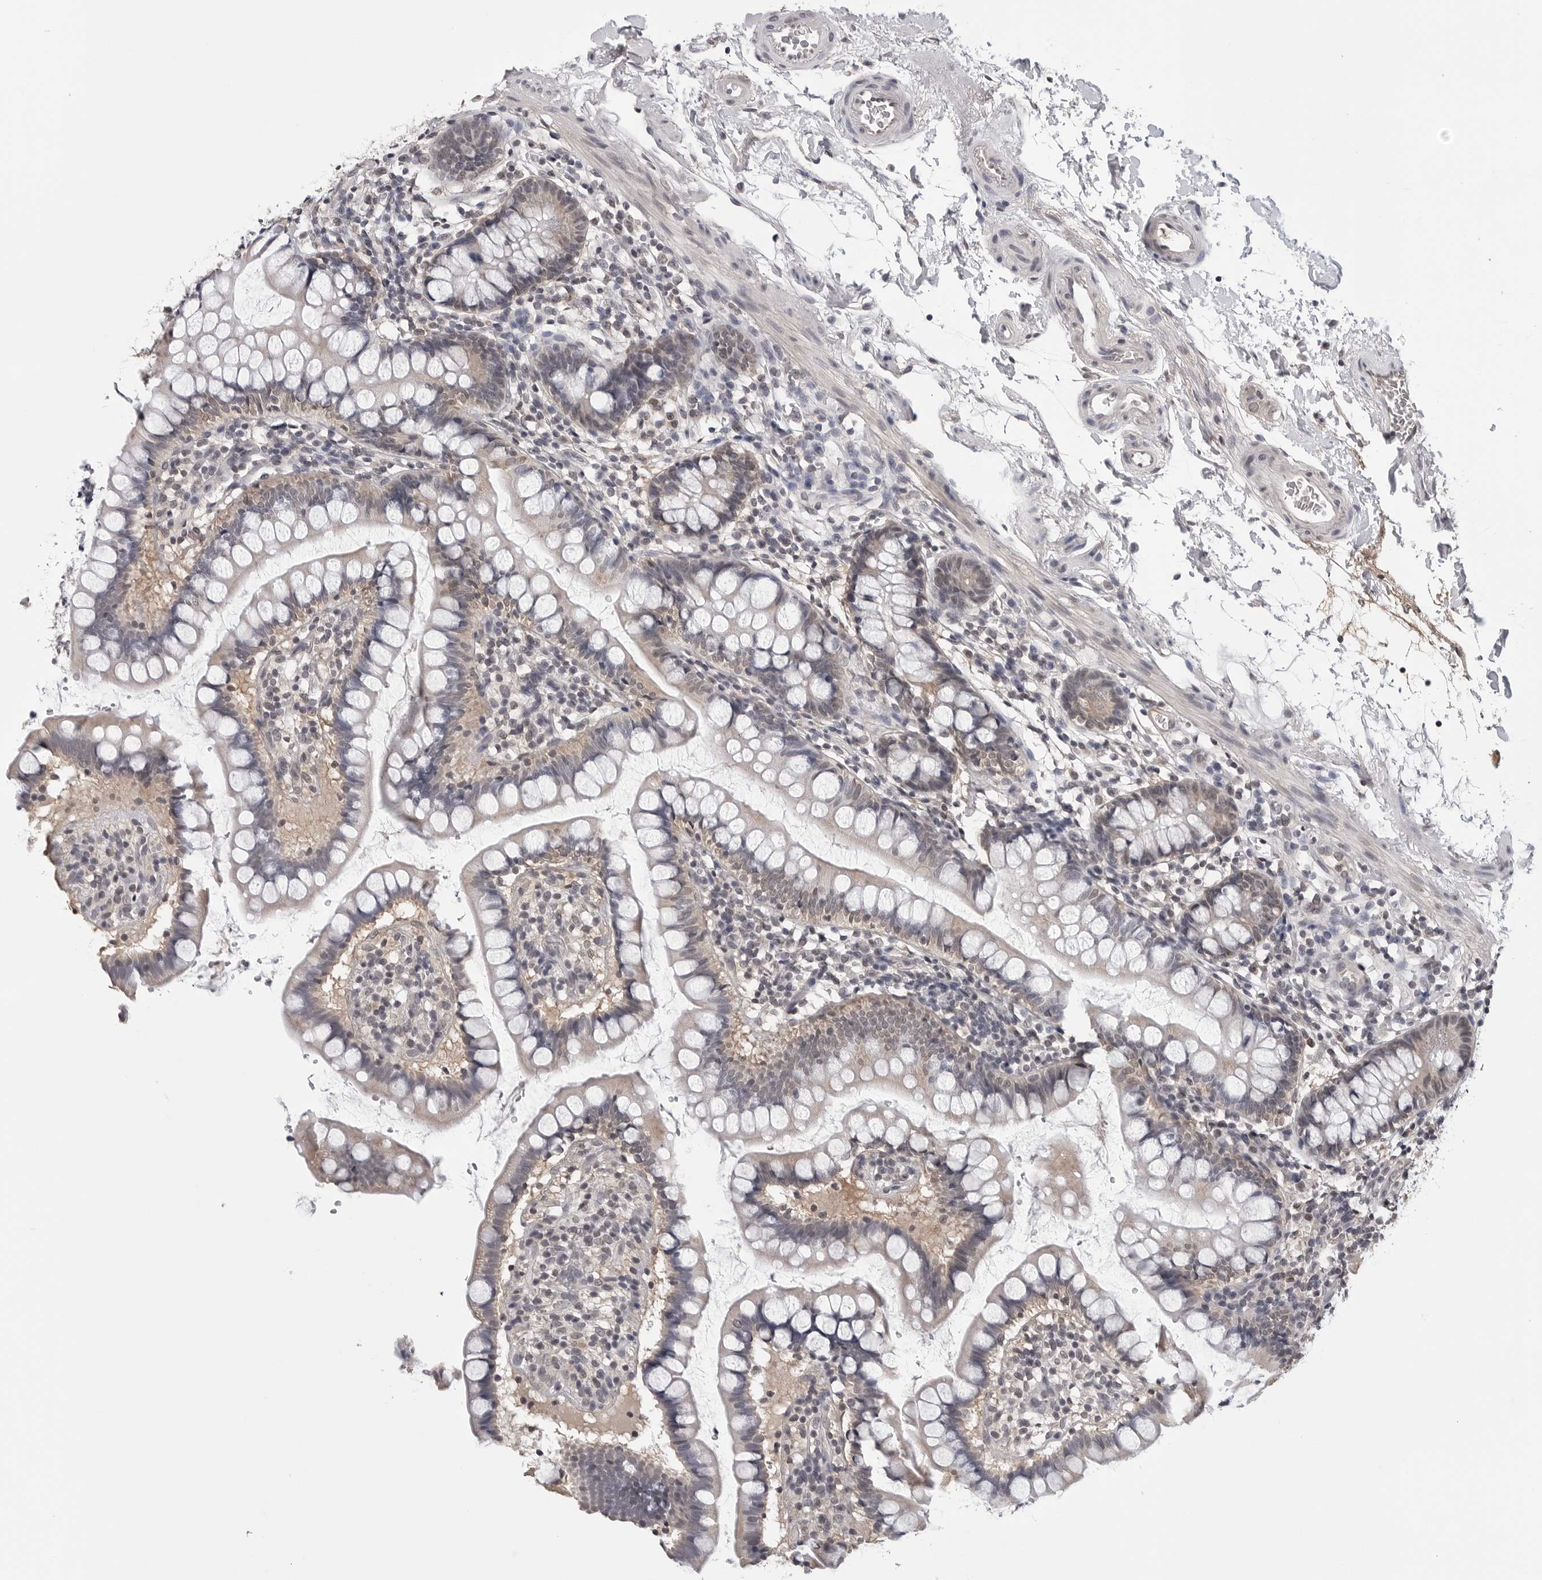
{"staining": {"intensity": "weak", "quantity": "25%-75%", "location": "cytoplasmic/membranous"}, "tissue": "small intestine", "cell_type": "Glandular cells", "image_type": "normal", "snomed": [{"axis": "morphology", "description": "Normal tissue, NOS"}, {"axis": "topography", "description": "Small intestine"}], "caption": "About 25%-75% of glandular cells in normal human small intestine show weak cytoplasmic/membranous protein positivity as visualized by brown immunohistochemical staining.", "gene": "CDK20", "patient": {"sex": "female", "age": 84}}